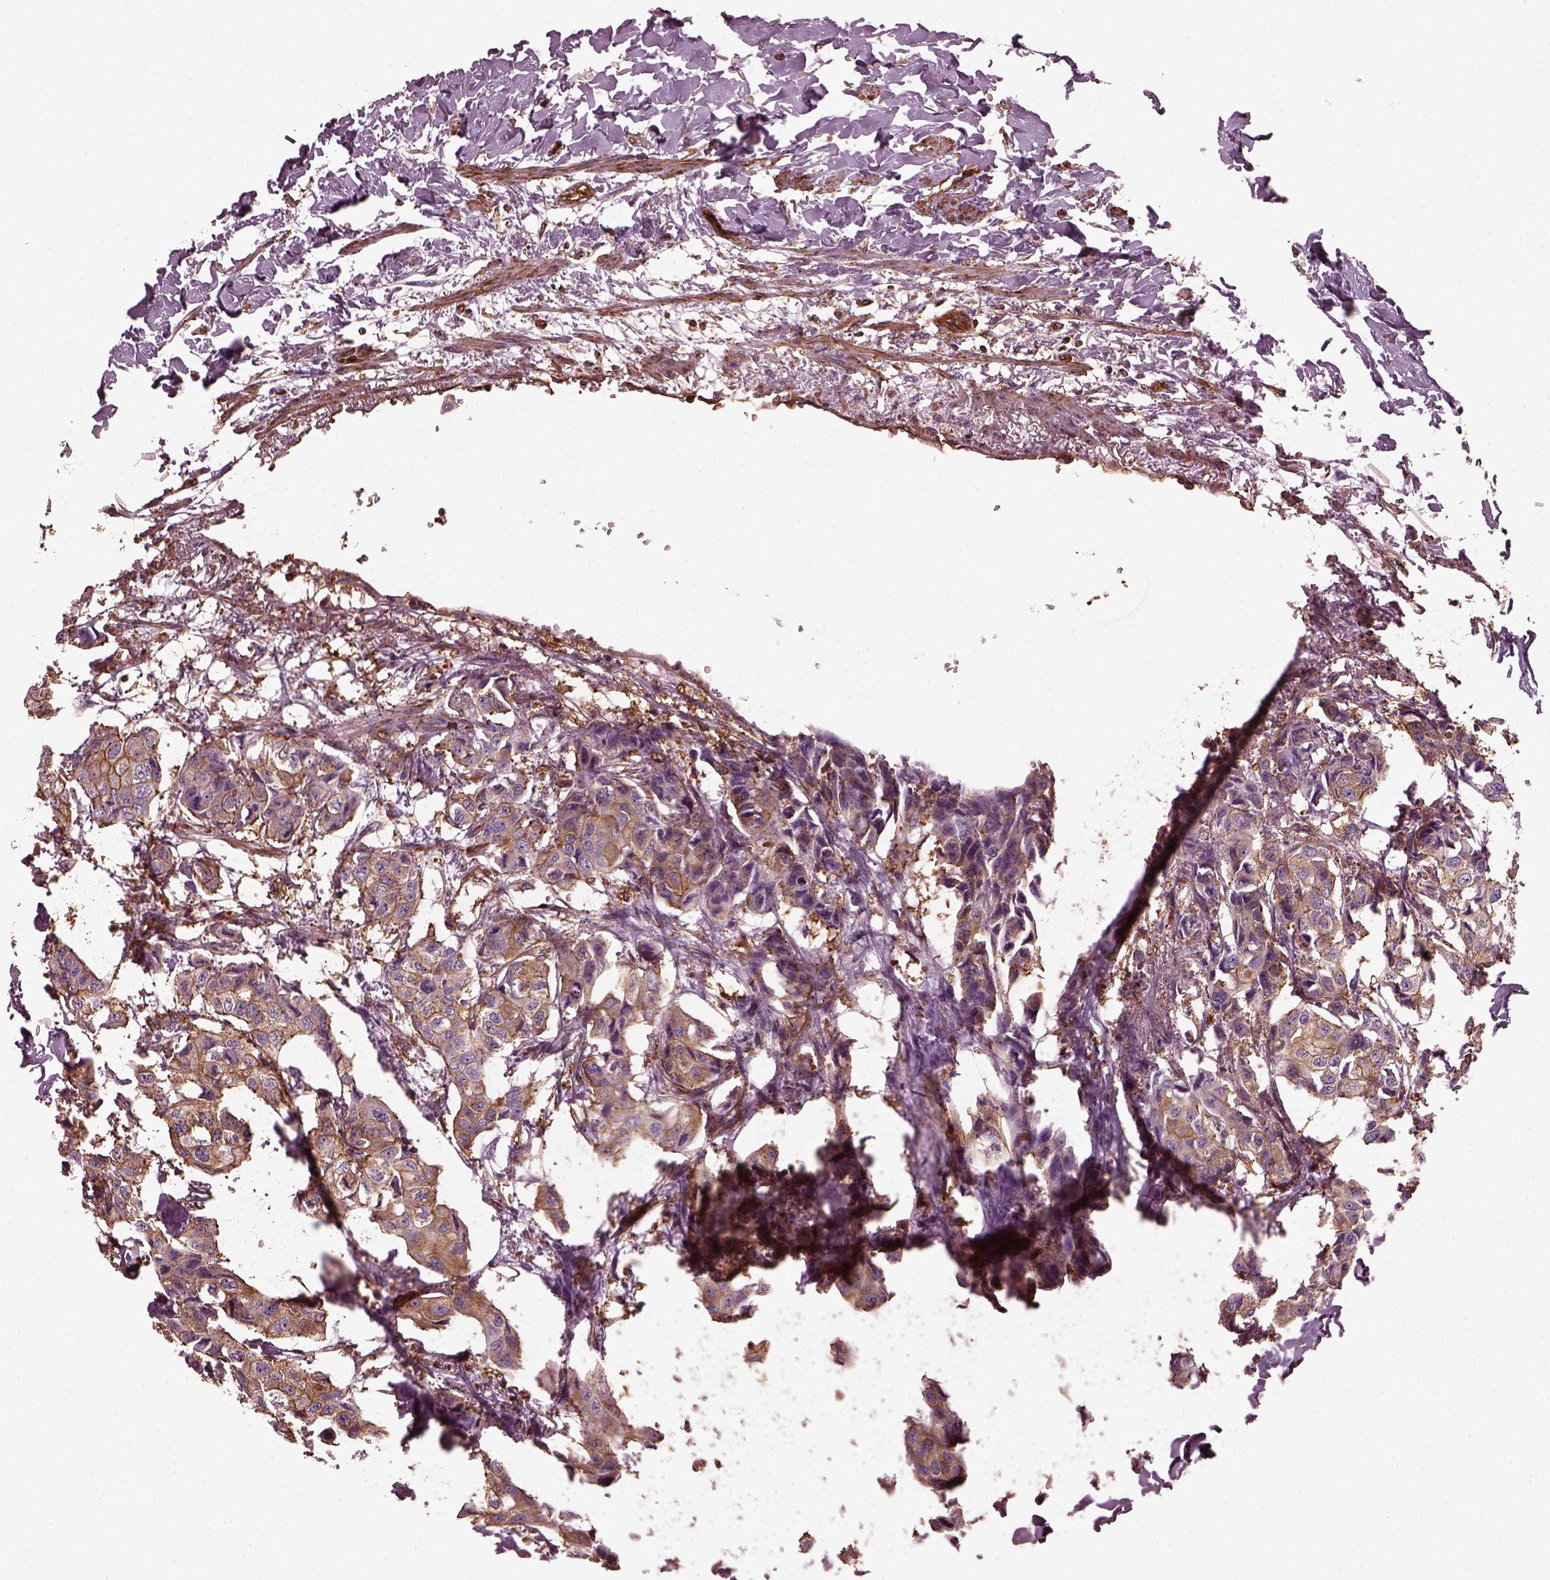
{"staining": {"intensity": "moderate", "quantity": ">75%", "location": "cytoplasmic/membranous"}, "tissue": "breast cancer", "cell_type": "Tumor cells", "image_type": "cancer", "snomed": [{"axis": "morphology", "description": "Duct carcinoma"}, {"axis": "topography", "description": "Breast"}], "caption": "Tumor cells display moderate cytoplasmic/membranous expression in approximately >75% of cells in breast cancer (infiltrating ductal carcinoma). Nuclei are stained in blue.", "gene": "MYL6", "patient": {"sex": "female", "age": 80}}